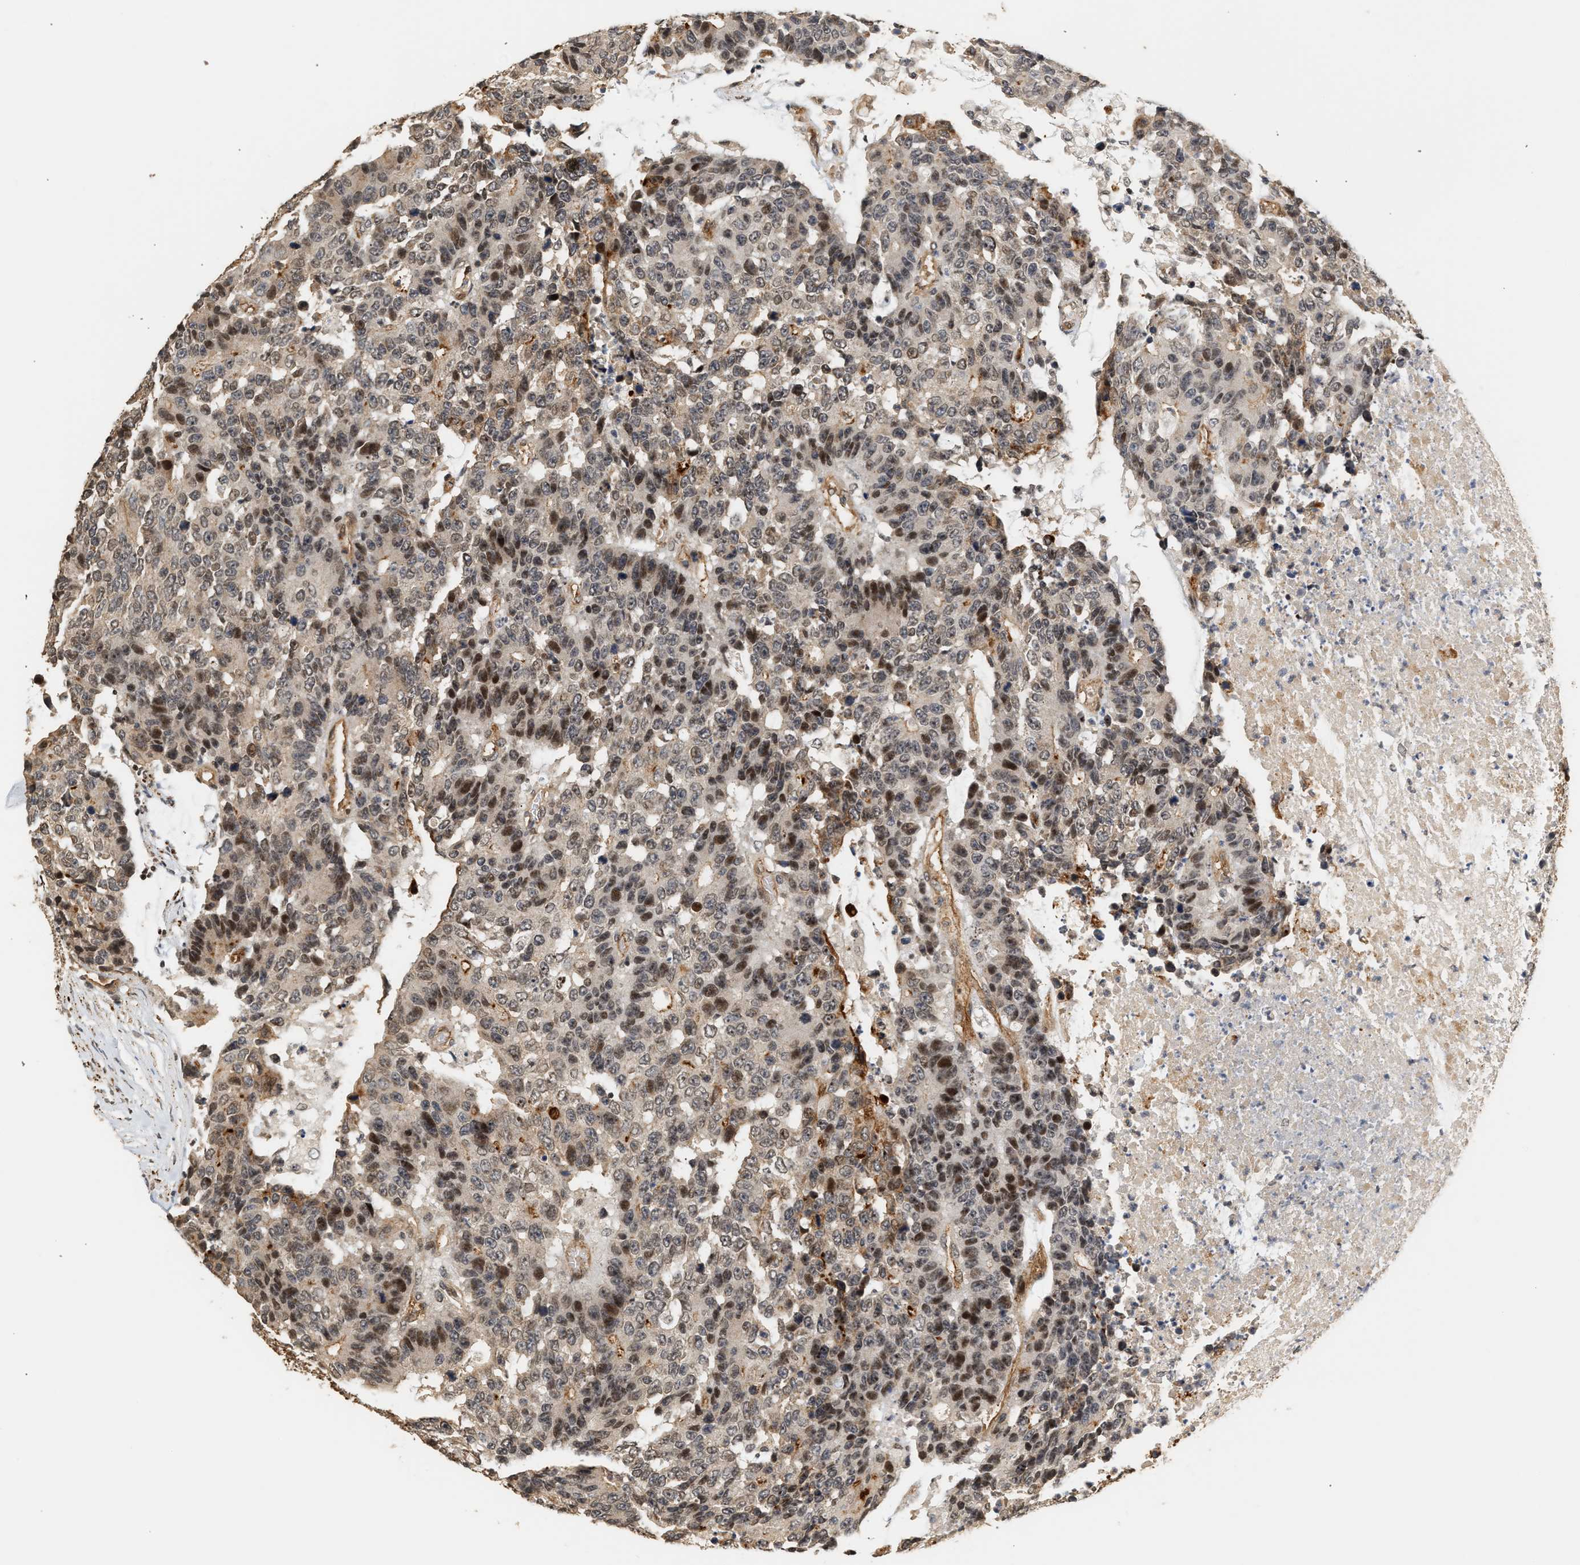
{"staining": {"intensity": "moderate", "quantity": "25%-75%", "location": "nuclear"}, "tissue": "colorectal cancer", "cell_type": "Tumor cells", "image_type": "cancer", "snomed": [{"axis": "morphology", "description": "Adenocarcinoma, NOS"}, {"axis": "topography", "description": "Colon"}], "caption": "Colorectal cancer was stained to show a protein in brown. There is medium levels of moderate nuclear staining in approximately 25%-75% of tumor cells.", "gene": "PLXND1", "patient": {"sex": "female", "age": 86}}